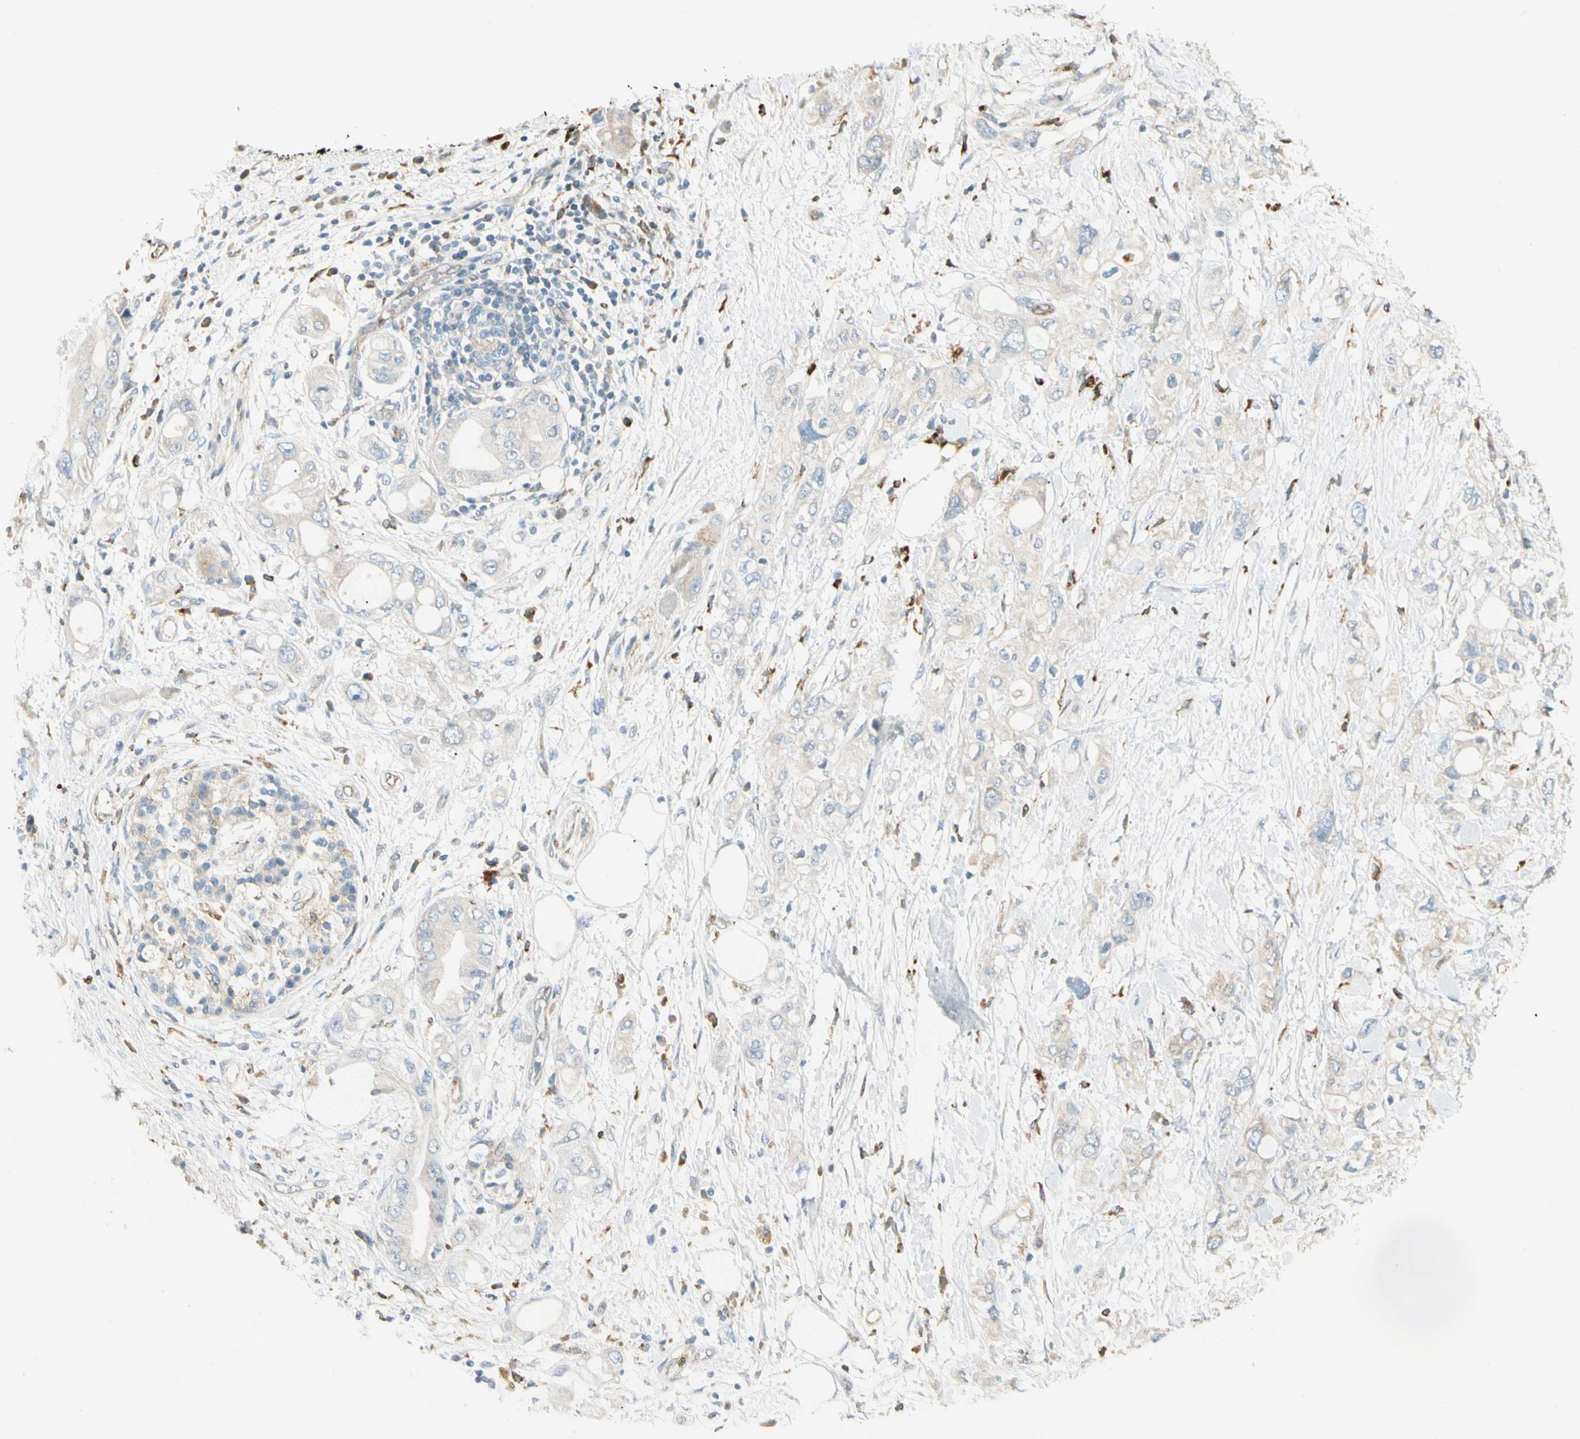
{"staining": {"intensity": "negative", "quantity": "none", "location": "none"}, "tissue": "pancreatic cancer", "cell_type": "Tumor cells", "image_type": "cancer", "snomed": [{"axis": "morphology", "description": "Adenocarcinoma, NOS"}, {"axis": "topography", "description": "Pancreas"}], "caption": "Tumor cells are negative for protein expression in human pancreatic cancer.", "gene": "LPCAT2", "patient": {"sex": "female", "age": 56}}